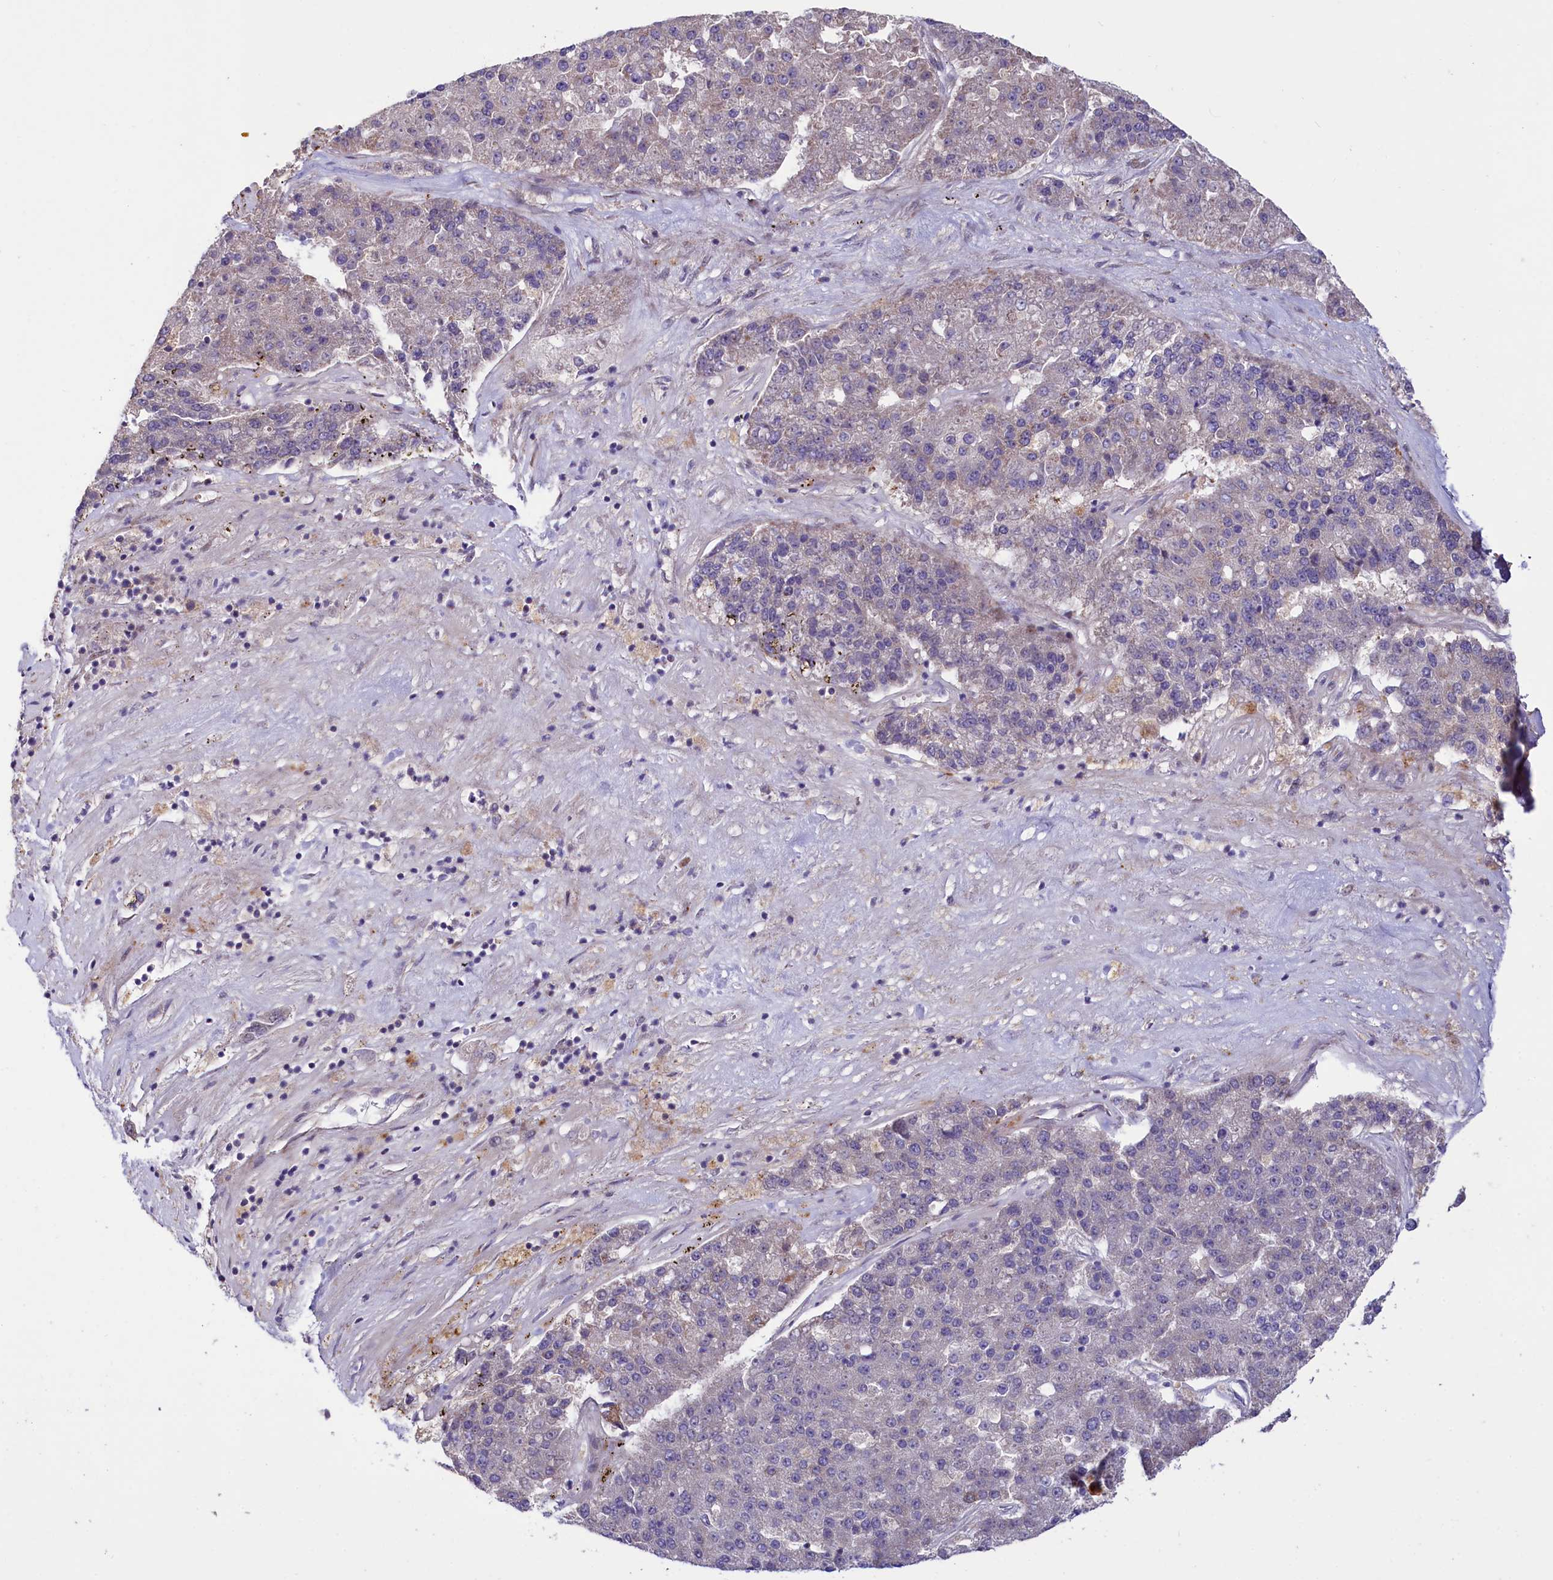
{"staining": {"intensity": "weak", "quantity": "<25%", "location": "cytoplasmic/membranous"}, "tissue": "pancreatic cancer", "cell_type": "Tumor cells", "image_type": "cancer", "snomed": [{"axis": "morphology", "description": "Adenocarcinoma, NOS"}, {"axis": "topography", "description": "Pancreas"}], "caption": "Tumor cells are negative for brown protein staining in pancreatic cancer (adenocarcinoma).", "gene": "PDZRN3", "patient": {"sex": "male", "age": 50}}